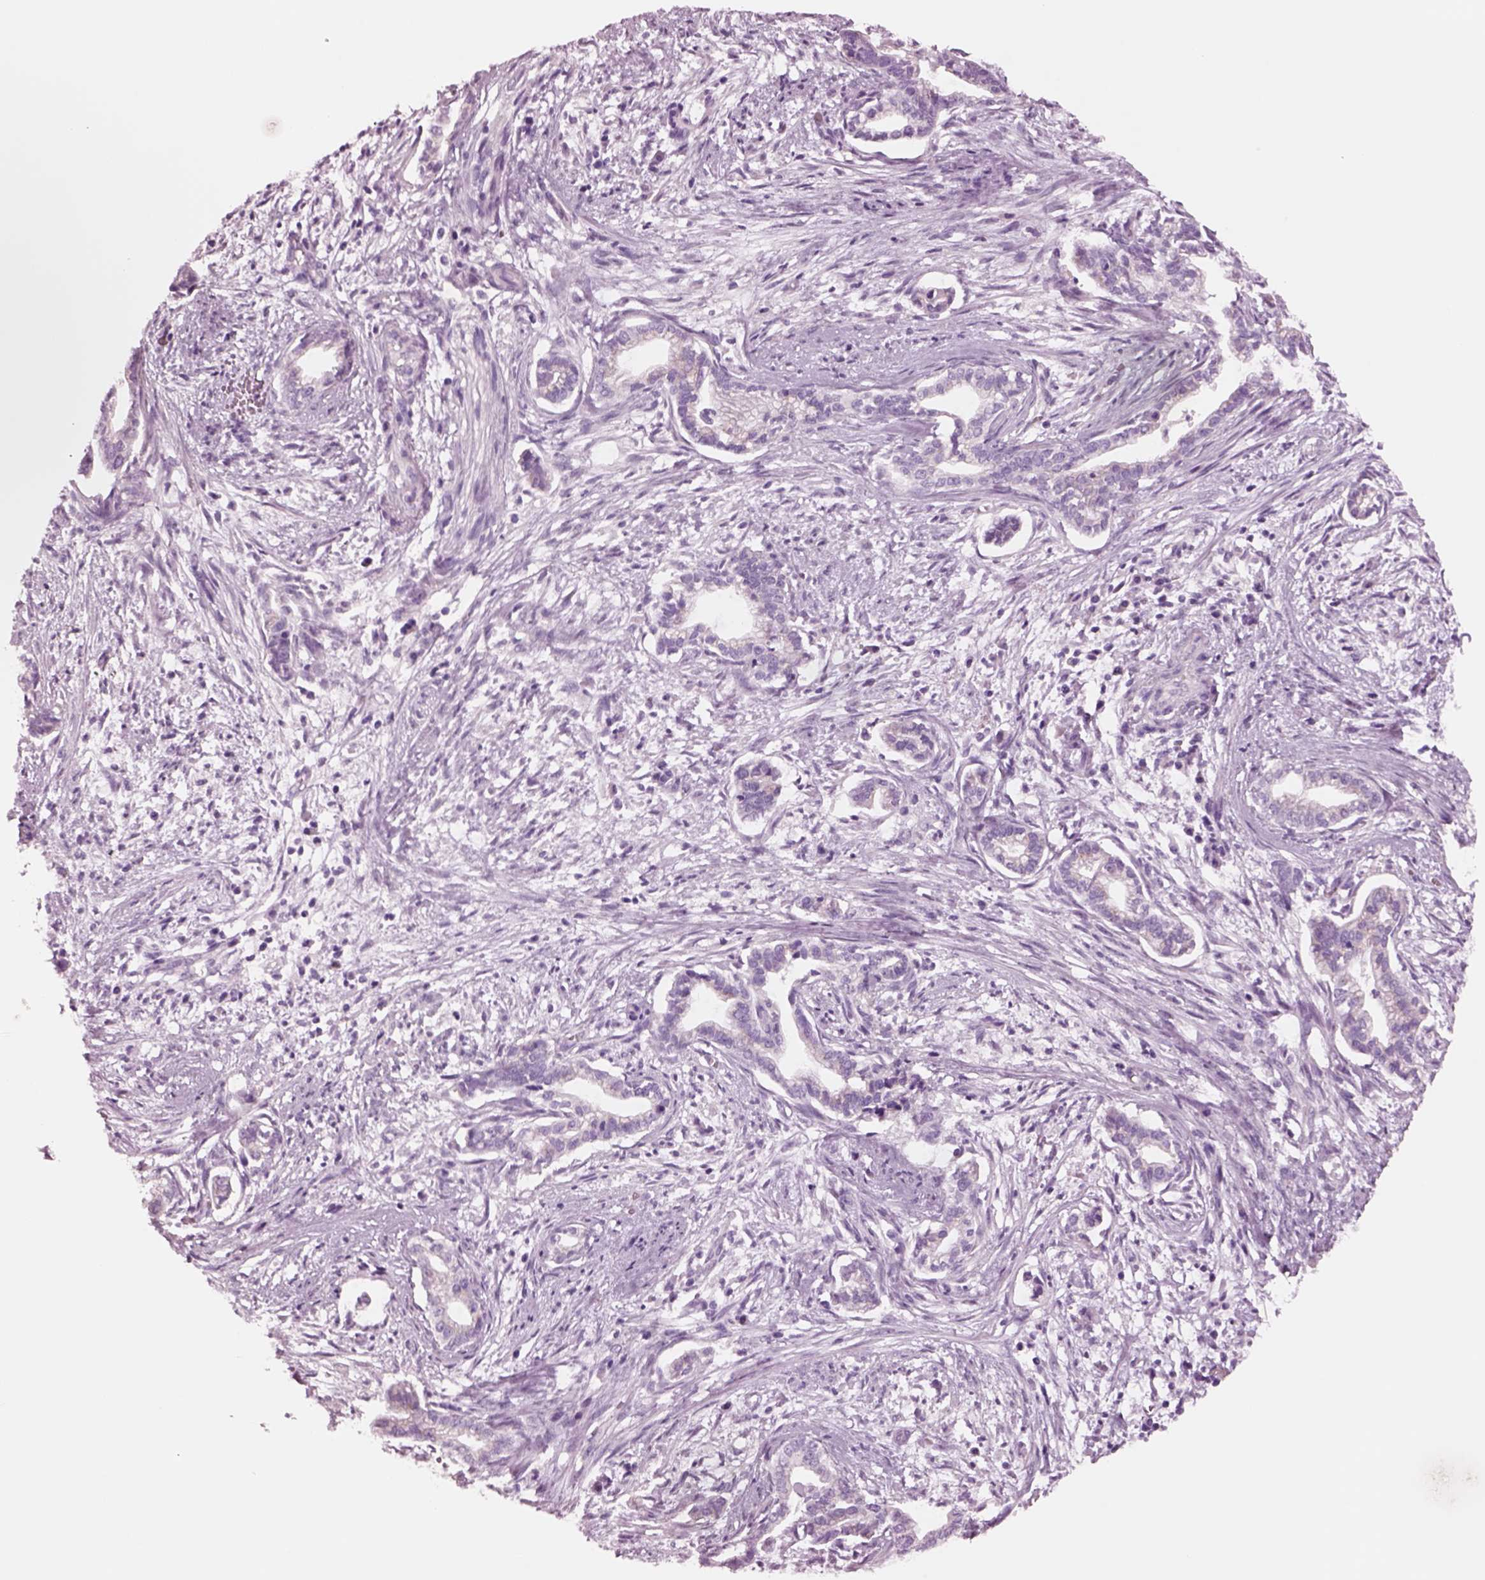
{"staining": {"intensity": "negative", "quantity": "none", "location": "none"}, "tissue": "cervical cancer", "cell_type": "Tumor cells", "image_type": "cancer", "snomed": [{"axis": "morphology", "description": "Adenocarcinoma, NOS"}, {"axis": "topography", "description": "Cervix"}], "caption": "This is an immunohistochemistry histopathology image of cervical cancer (adenocarcinoma). There is no expression in tumor cells.", "gene": "NMRK2", "patient": {"sex": "female", "age": 62}}